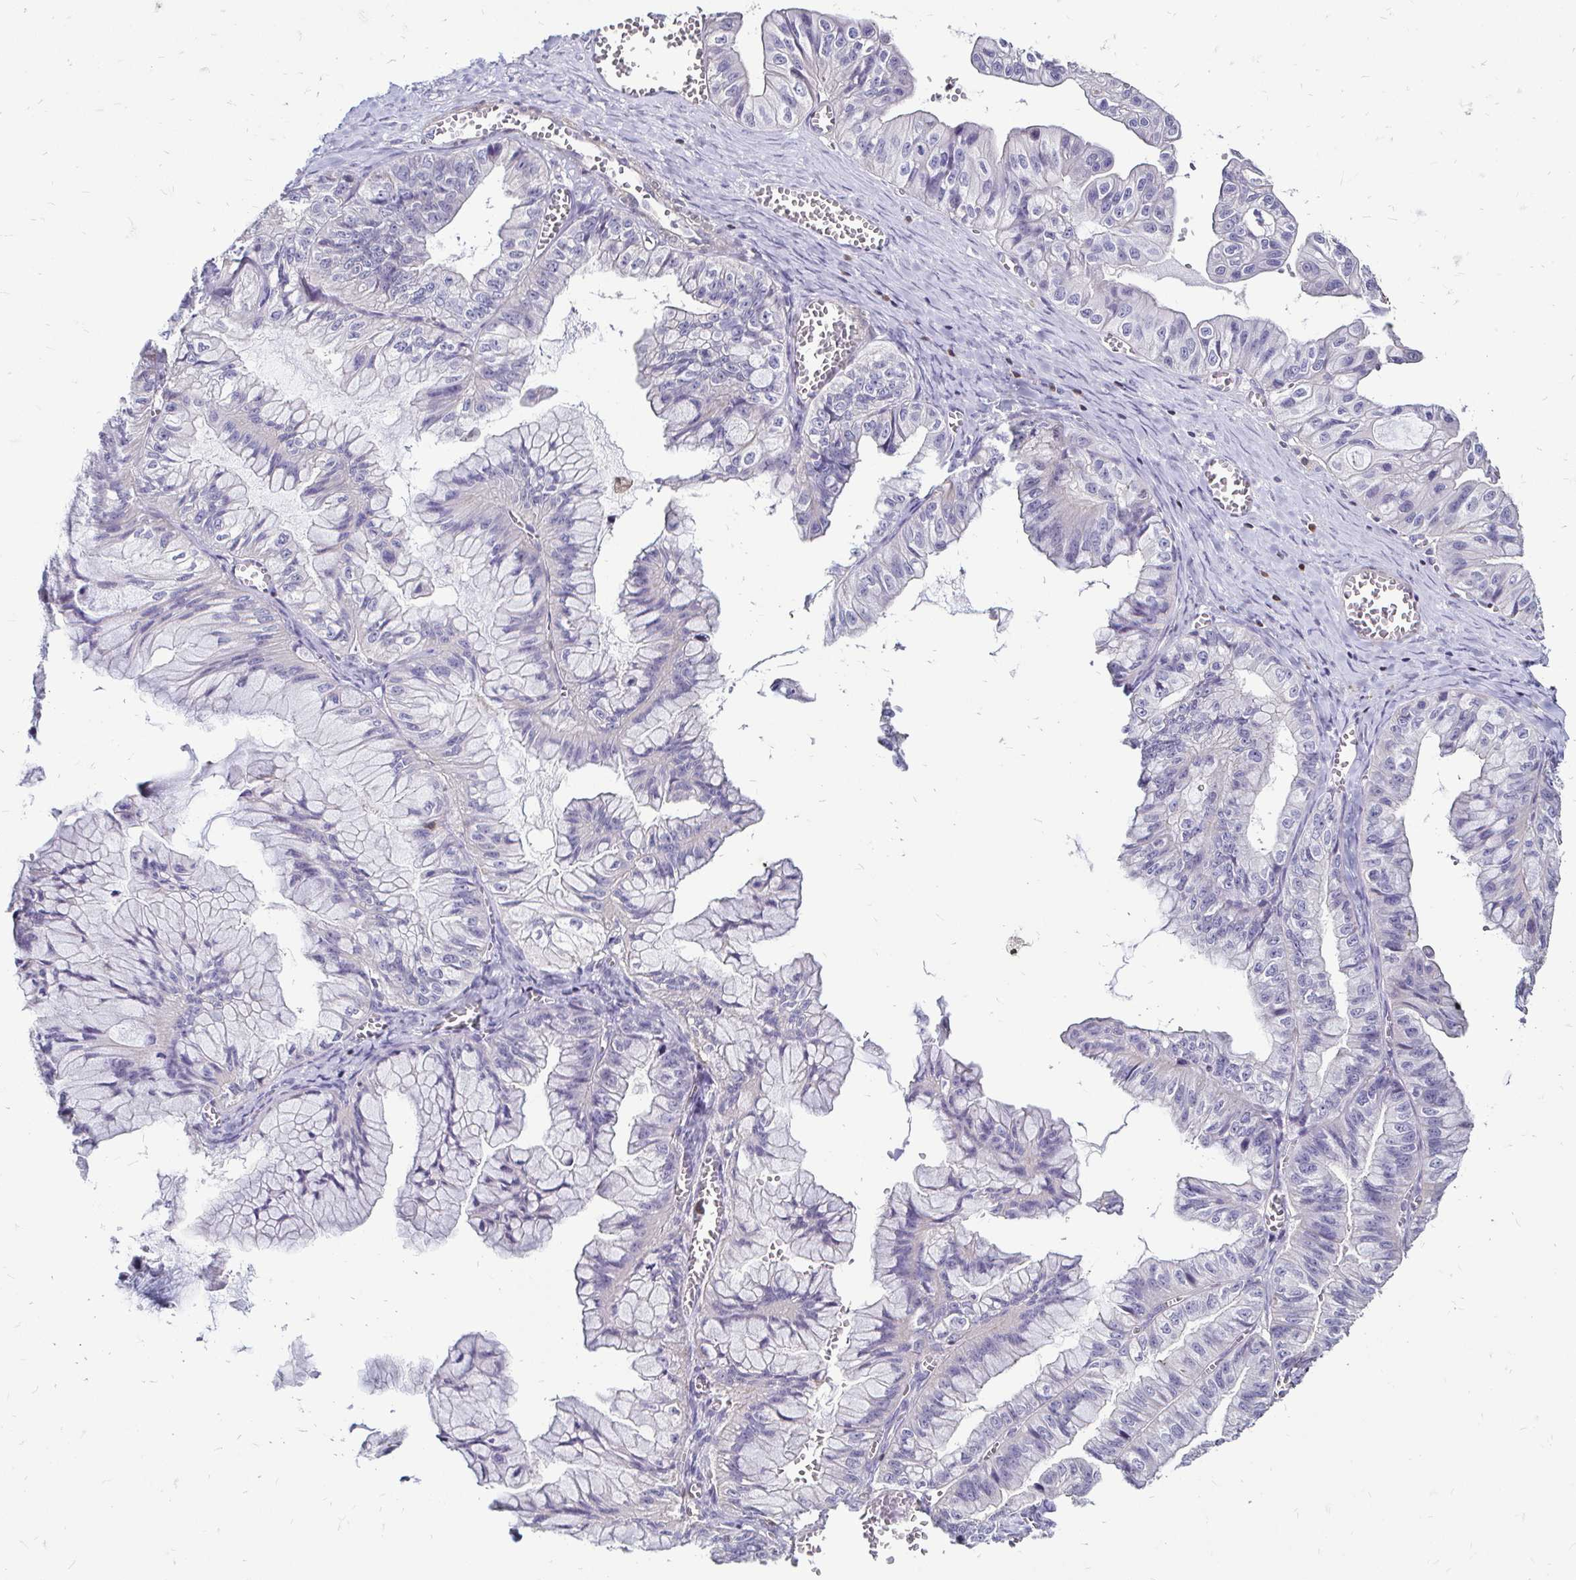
{"staining": {"intensity": "negative", "quantity": "none", "location": "none"}, "tissue": "ovarian cancer", "cell_type": "Tumor cells", "image_type": "cancer", "snomed": [{"axis": "morphology", "description": "Cystadenocarcinoma, mucinous, NOS"}, {"axis": "topography", "description": "Ovary"}], "caption": "This is a photomicrograph of immunohistochemistry staining of ovarian mucinous cystadenocarcinoma, which shows no staining in tumor cells.", "gene": "ZFP1", "patient": {"sex": "female", "age": 72}}